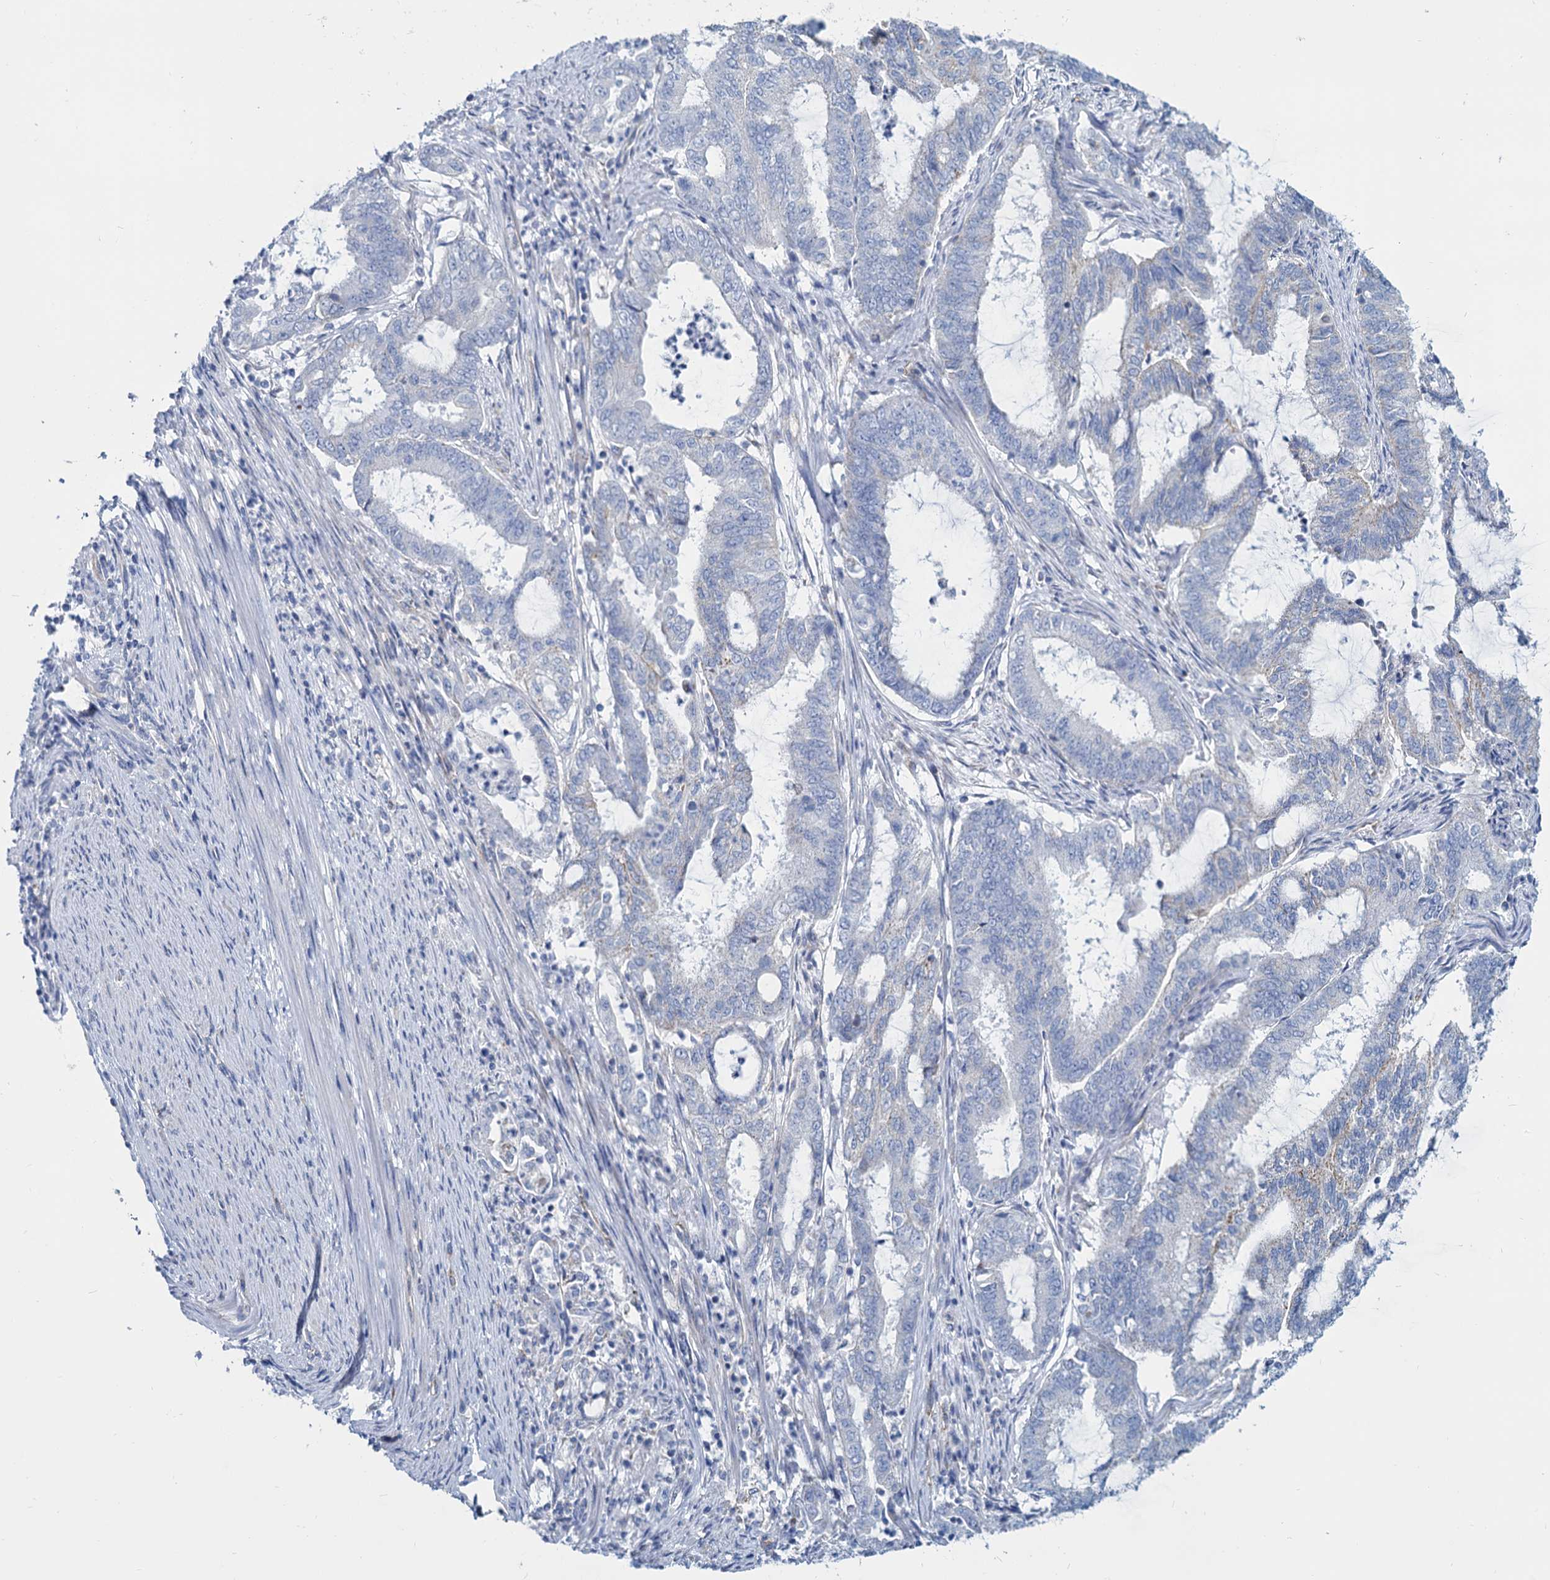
{"staining": {"intensity": "negative", "quantity": "none", "location": "none"}, "tissue": "endometrial cancer", "cell_type": "Tumor cells", "image_type": "cancer", "snomed": [{"axis": "morphology", "description": "Adenocarcinoma, NOS"}, {"axis": "topography", "description": "Endometrium"}], "caption": "Adenocarcinoma (endometrial) was stained to show a protein in brown. There is no significant expression in tumor cells.", "gene": "SLC1A3", "patient": {"sex": "female", "age": 51}}